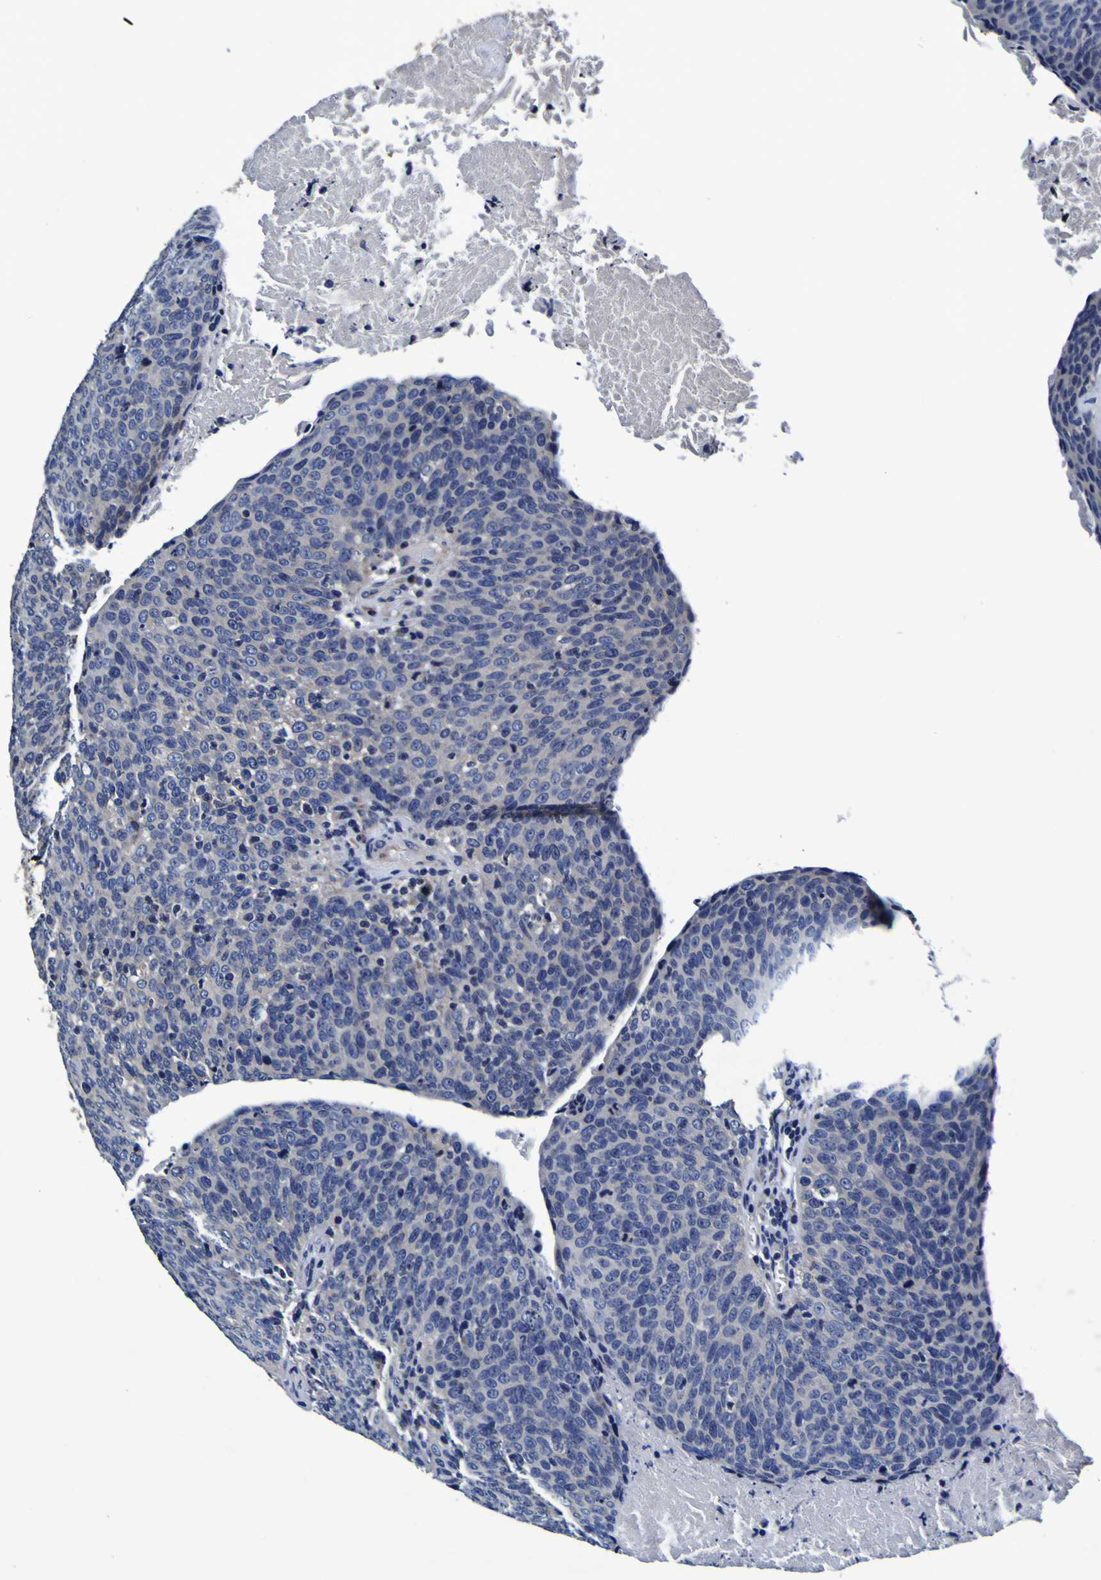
{"staining": {"intensity": "negative", "quantity": "none", "location": "none"}, "tissue": "head and neck cancer", "cell_type": "Tumor cells", "image_type": "cancer", "snomed": [{"axis": "morphology", "description": "Squamous cell carcinoma, NOS"}, {"axis": "morphology", "description": "Squamous cell carcinoma, metastatic, NOS"}, {"axis": "topography", "description": "Lymph node"}, {"axis": "topography", "description": "Head-Neck"}], "caption": "Metastatic squamous cell carcinoma (head and neck) was stained to show a protein in brown. There is no significant expression in tumor cells.", "gene": "PANK4", "patient": {"sex": "male", "age": 62}}